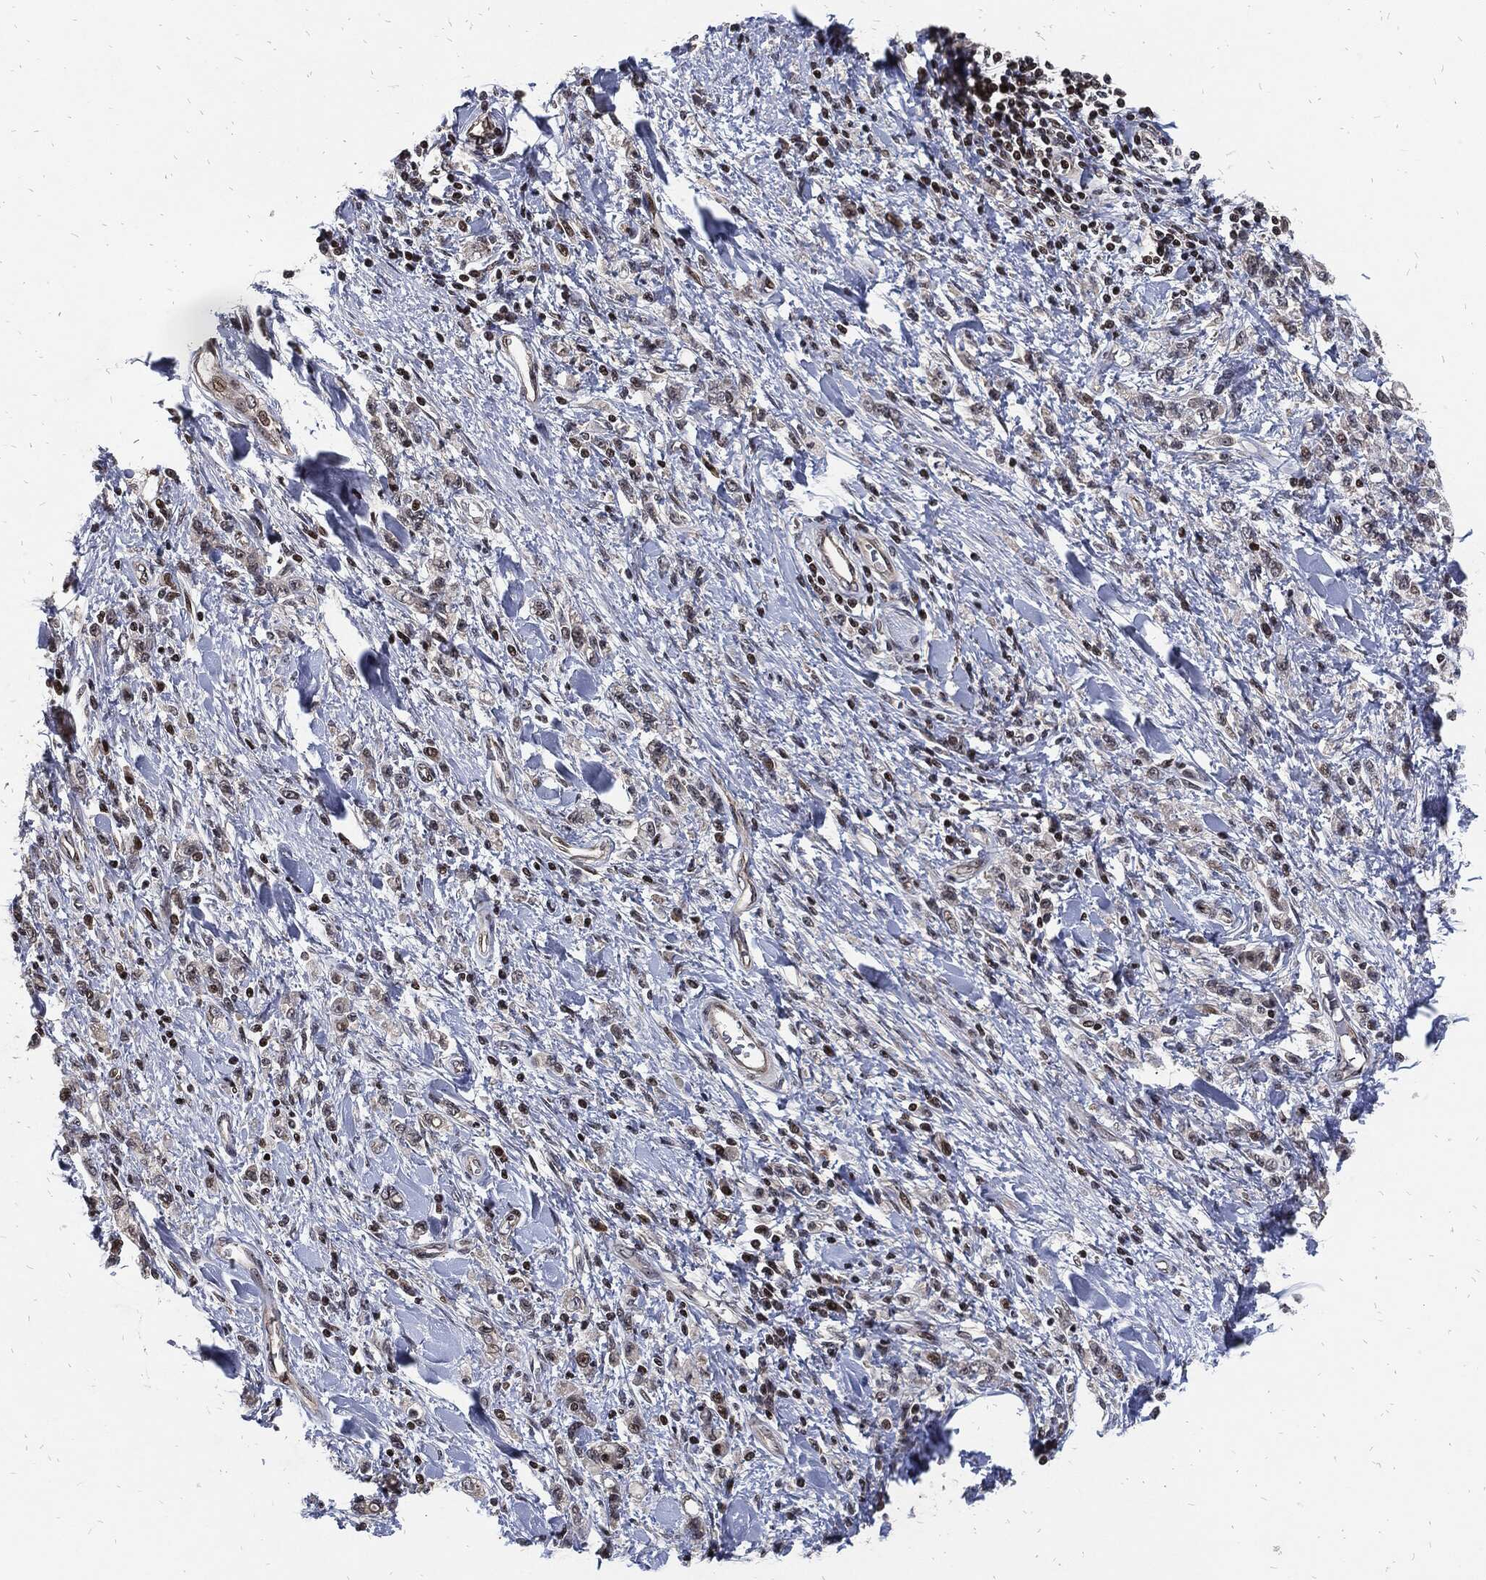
{"staining": {"intensity": "negative", "quantity": "none", "location": "none"}, "tissue": "stomach cancer", "cell_type": "Tumor cells", "image_type": "cancer", "snomed": [{"axis": "morphology", "description": "Adenocarcinoma, NOS"}, {"axis": "topography", "description": "Stomach"}], "caption": "Protein analysis of stomach cancer (adenocarcinoma) exhibits no significant expression in tumor cells.", "gene": "ZNF775", "patient": {"sex": "male", "age": 77}}